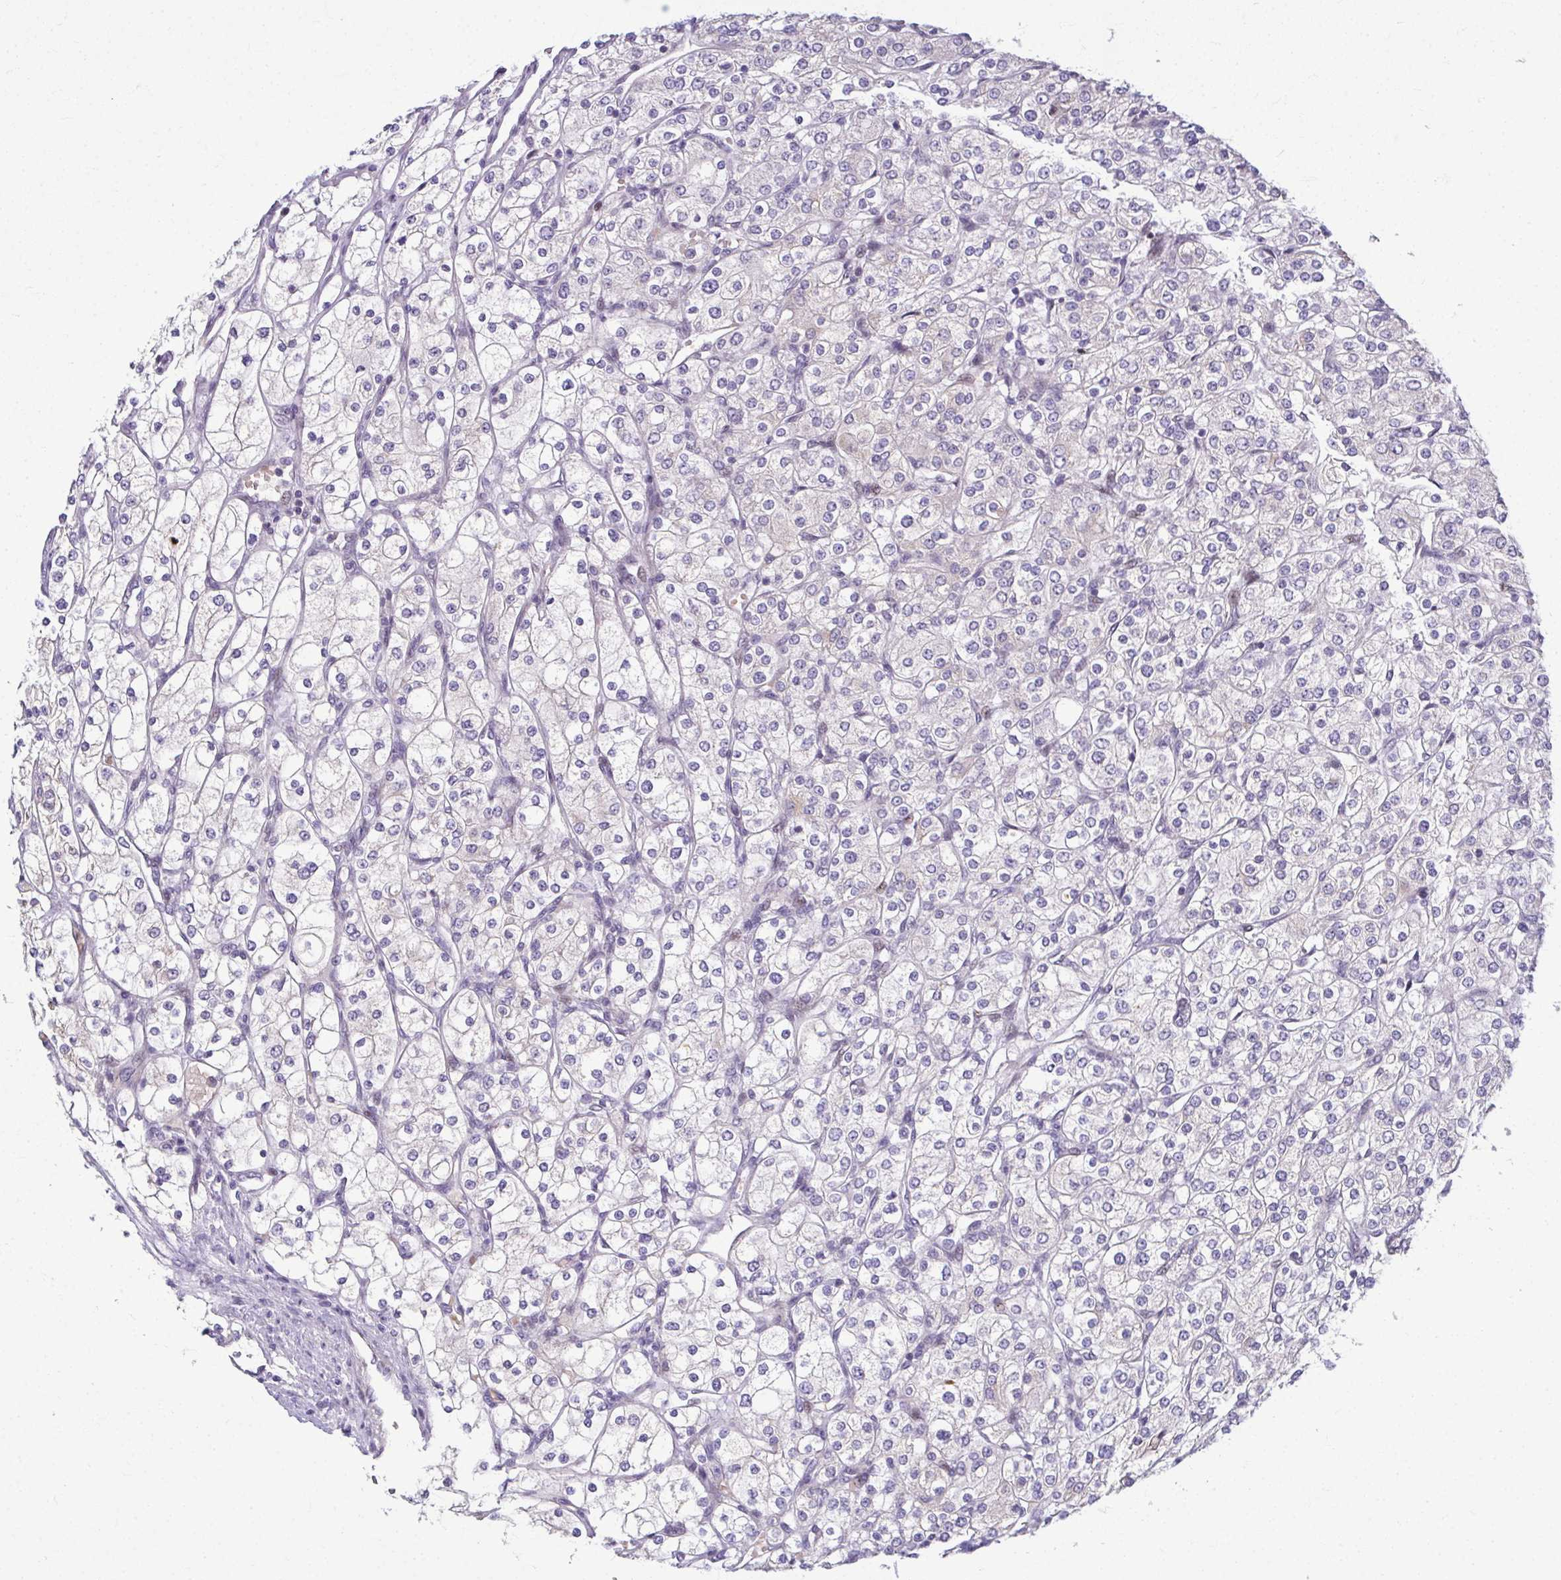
{"staining": {"intensity": "negative", "quantity": "none", "location": "none"}, "tissue": "renal cancer", "cell_type": "Tumor cells", "image_type": "cancer", "snomed": [{"axis": "morphology", "description": "Adenocarcinoma, NOS"}, {"axis": "topography", "description": "Kidney"}], "caption": "The histopathology image demonstrates no significant expression in tumor cells of adenocarcinoma (renal).", "gene": "ODF1", "patient": {"sex": "male", "age": 80}}